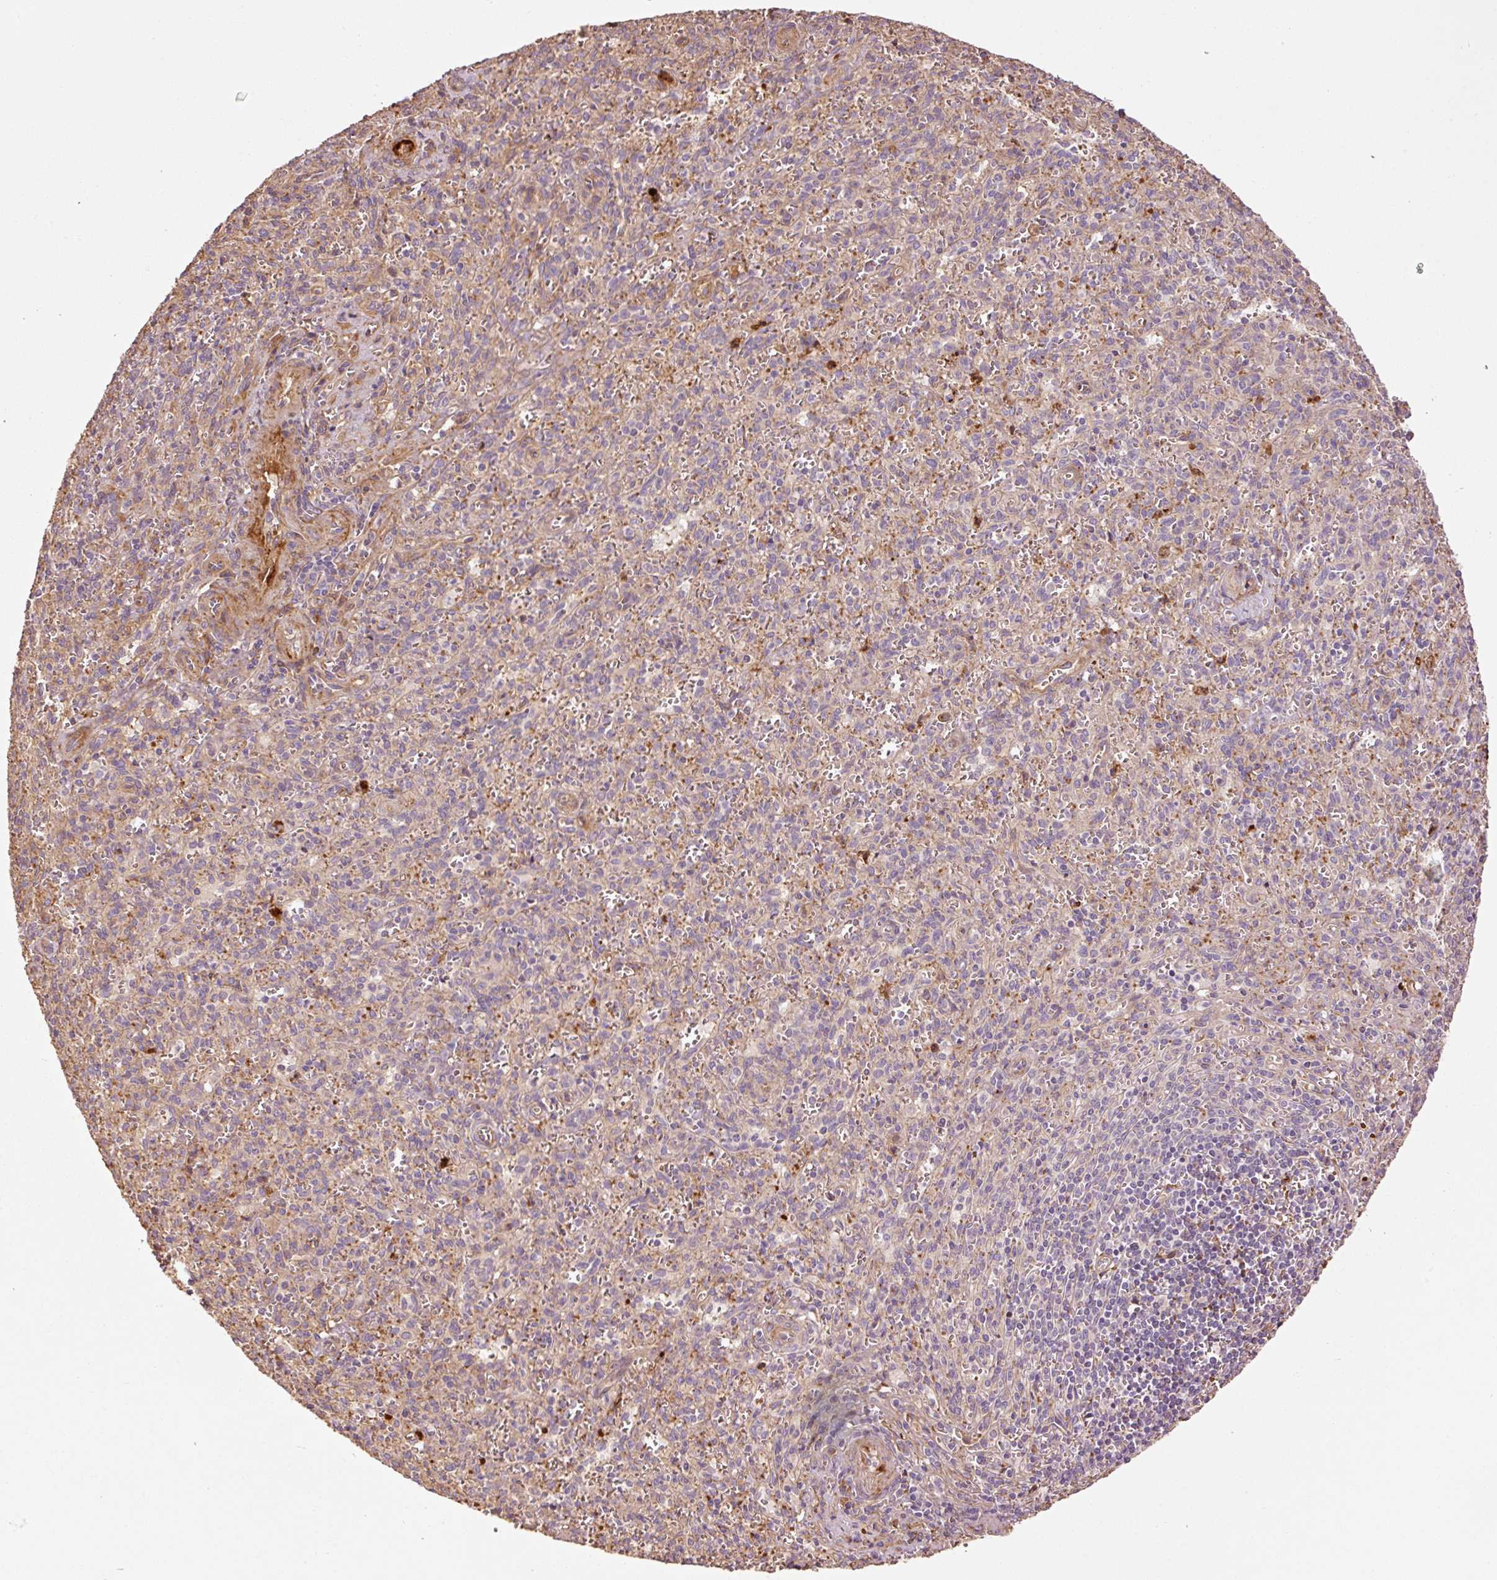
{"staining": {"intensity": "negative", "quantity": "none", "location": "none"}, "tissue": "spleen", "cell_type": "Cells in red pulp", "image_type": "normal", "snomed": [{"axis": "morphology", "description": "Normal tissue, NOS"}, {"axis": "topography", "description": "Spleen"}], "caption": "Protein analysis of unremarkable spleen reveals no significant expression in cells in red pulp.", "gene": "NID2", "patient": {"sex": "female", "age": 26}}